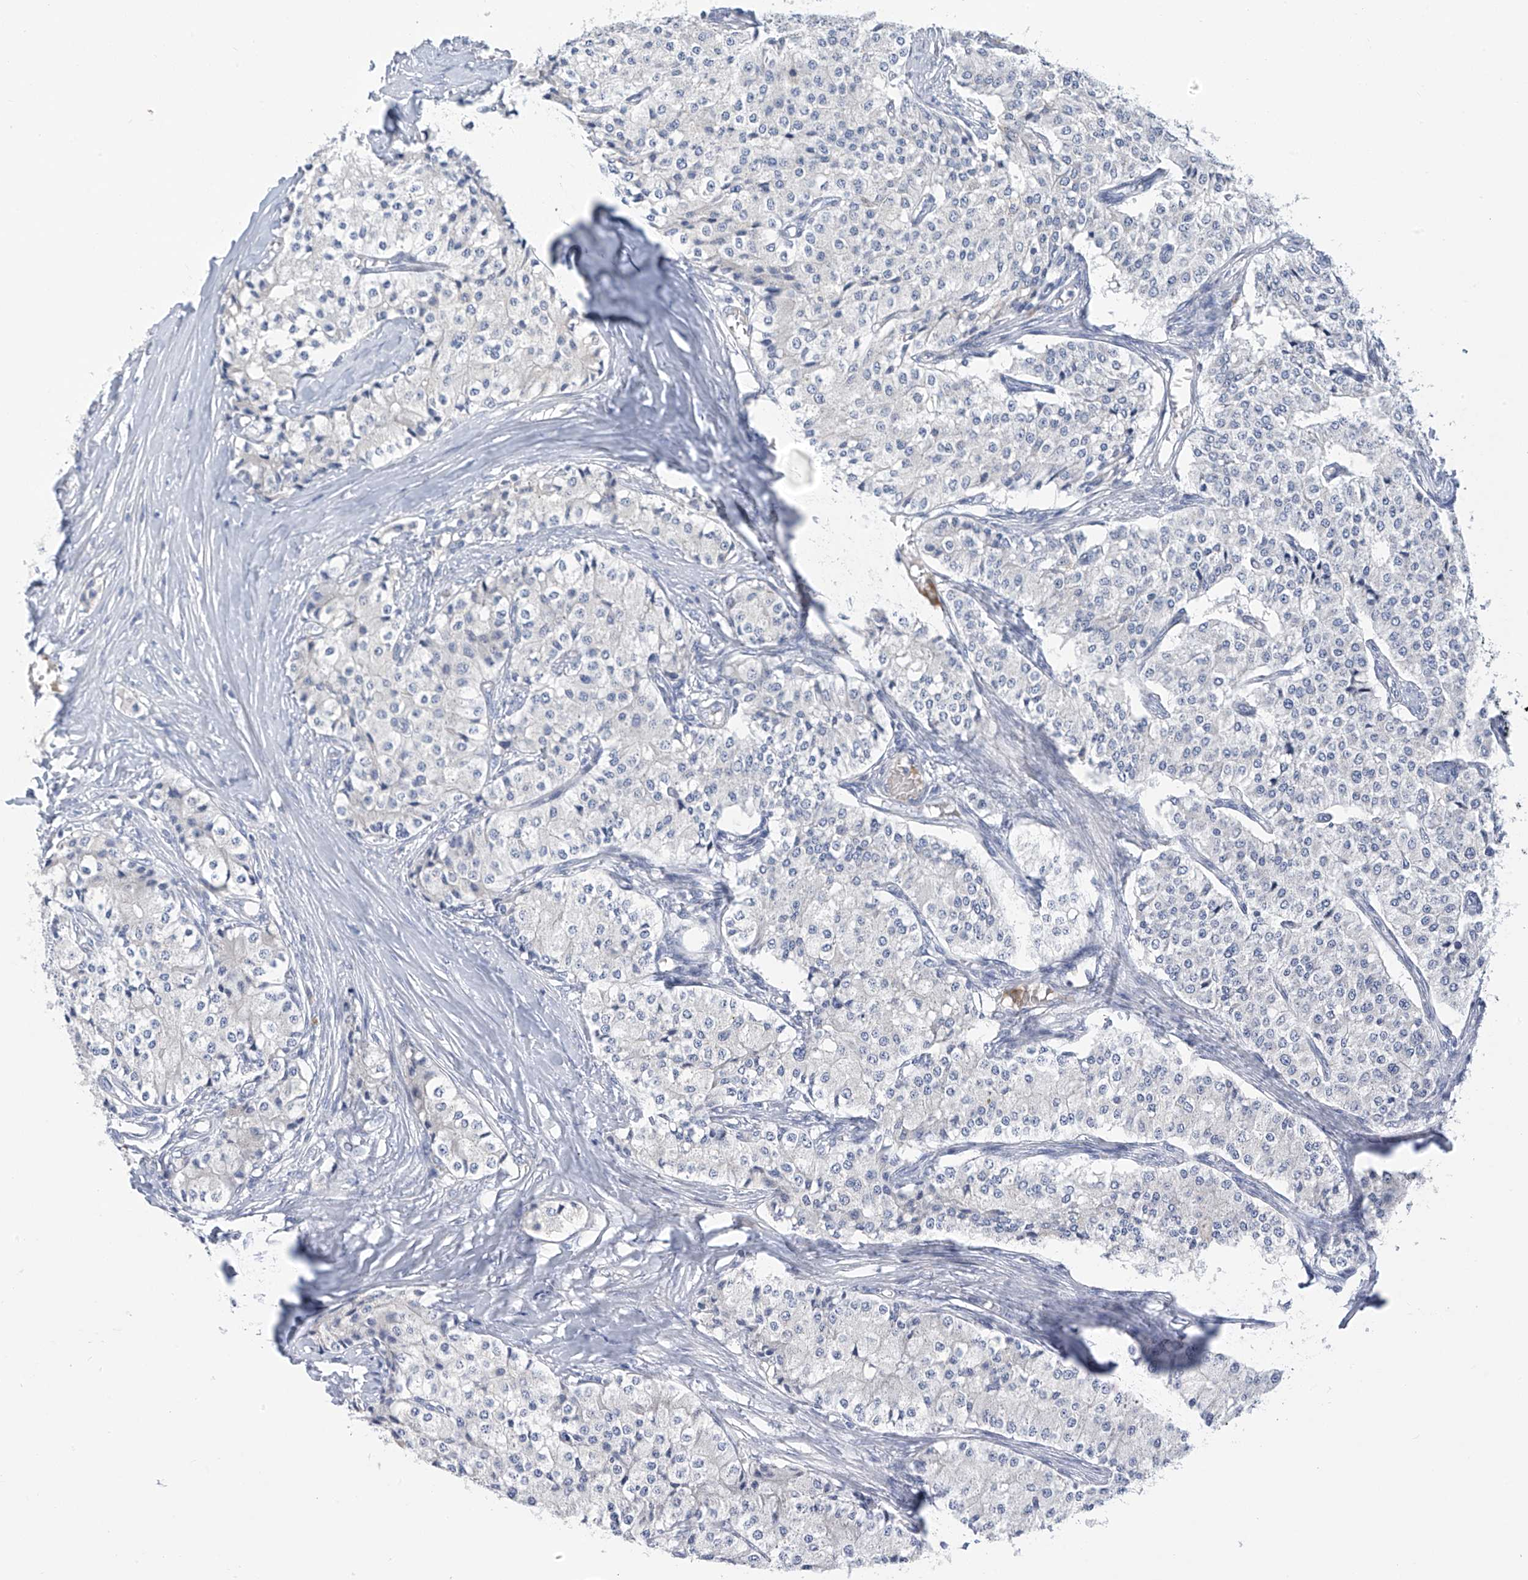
{"staining": {"intensity": "negative", "quantity": "none", "location": "none"}, "tissue": "carcinoid", "cell_type": "Tumor cells", "image_type": "cancer", "snomed": [{"axis": "morphology", "description": "Carcinoid, malignant, NOS"}, {"axis": "topography", "description": "Colon"}], "caption": "Human carcinoid stained for a protein using immunohistochemistry (IHC) displays no expression in tumor cells.", "gene": "SLCO4A1", "patient": {"sex": "female", "age": 52}}